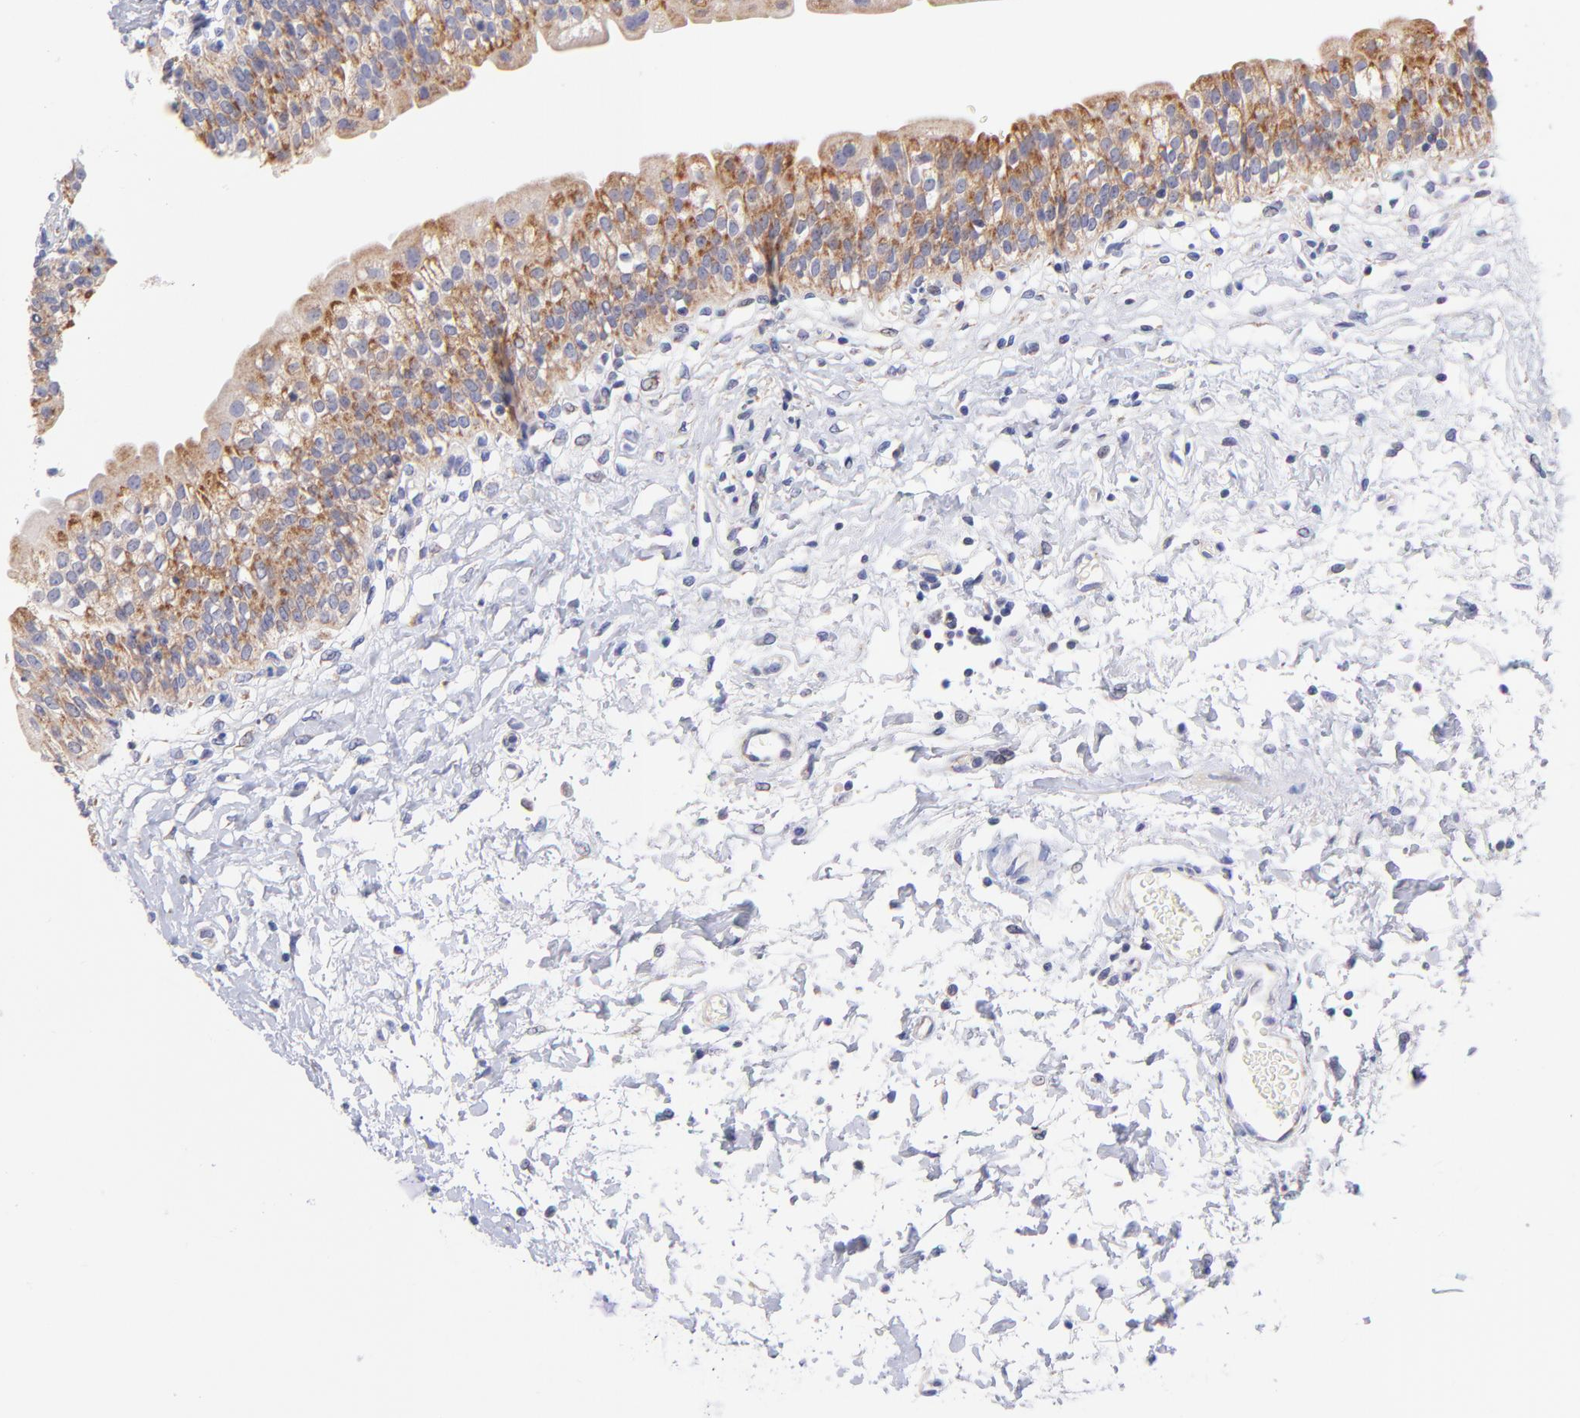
{"staining": {"intensity": "moderate", "quantity": "25%-75%", "location": "cytoplasmic/membranous"}, "tissue": "urinary bladder", "cell_type": "Urothelial cells", "image_type": "normal", "snomed": [{"axis": "morphology", "description": "Normal tissue, NOS"}, {"axis": "topography", "description": "Urinary bladder"}], "caption": "Protein staining of unremarkable urinary bladder shows moderate cytoplasmic/membranous staining in approximately 25%-75% of urothelial cells.", "gene": "NDUFB7", "patient": {"sex": "female", "age": 80}}